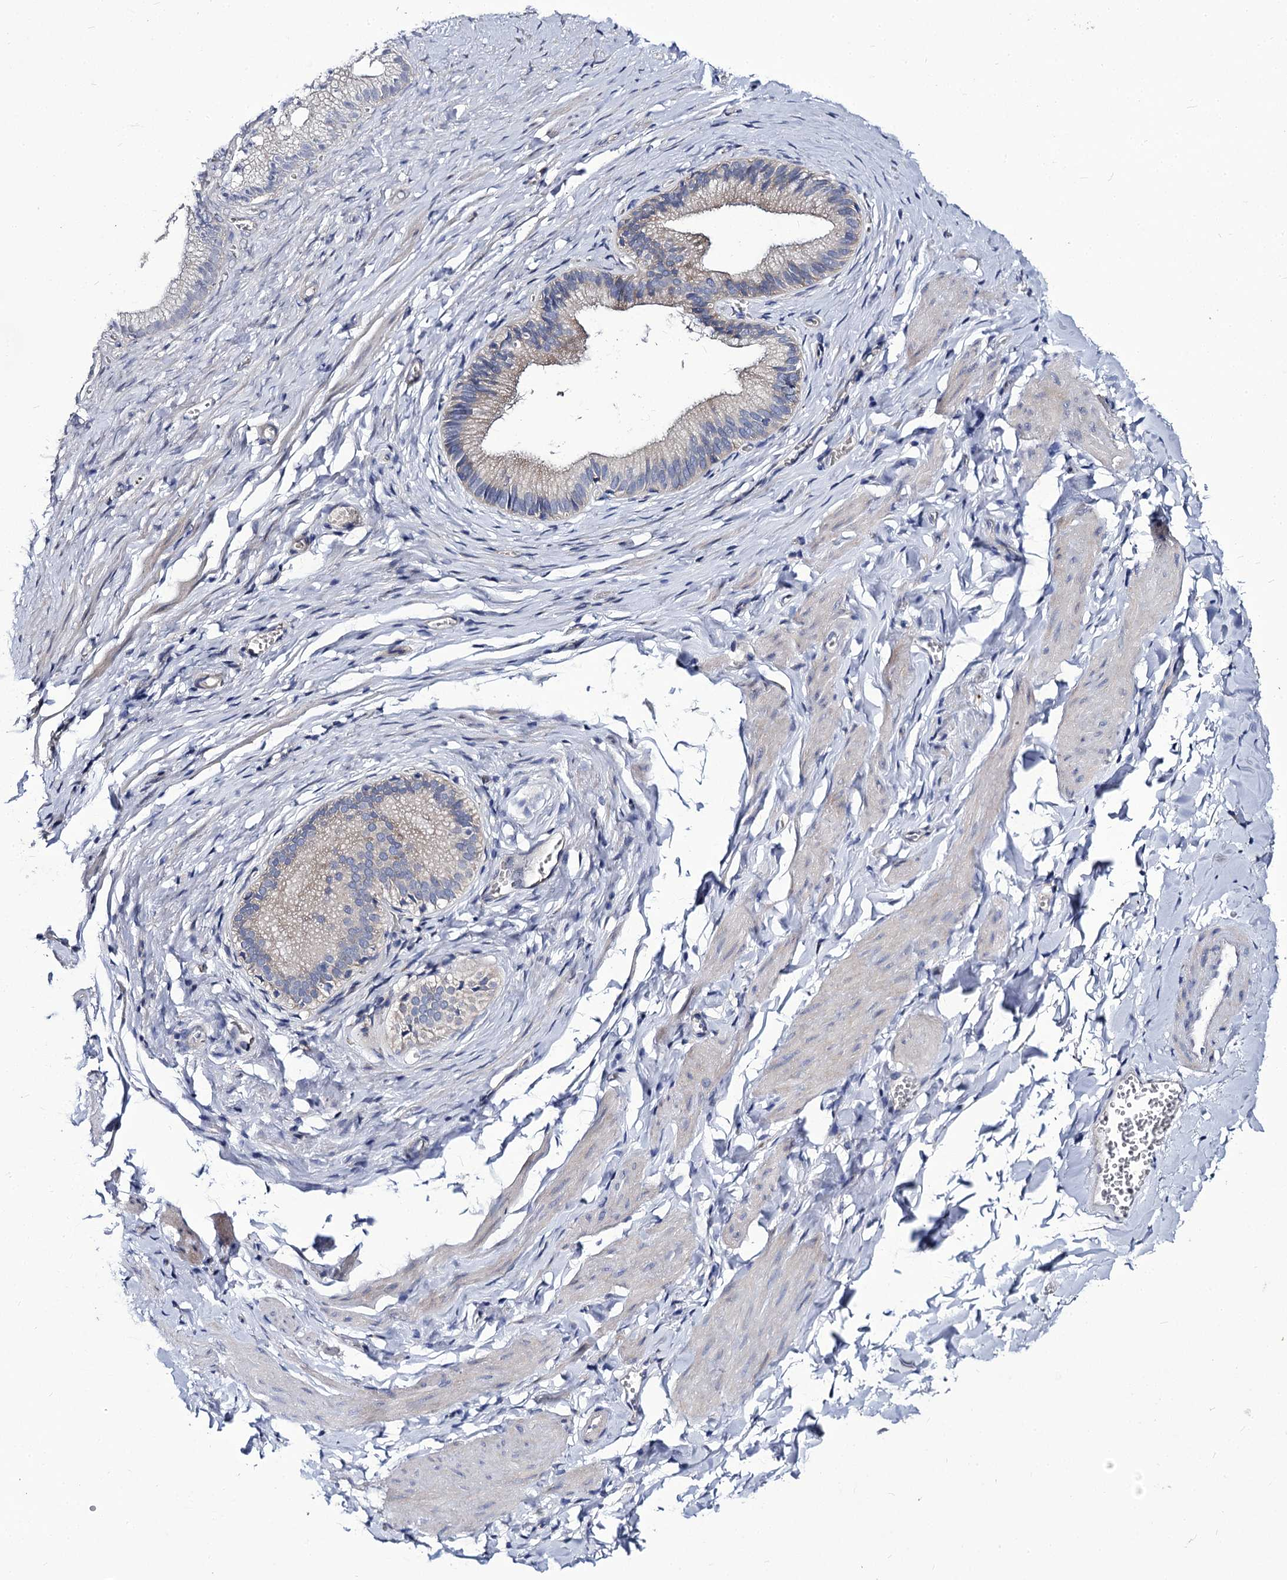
{"staining": {"intensity": "negative", "quantity": "none", "location": "none"}, "tissue": "adipose tissue", "cell_type": "Adipocytes", "image_type": "normal", "snomed": [{"axis": "morphology", "description": "Normal tissue, NOS"}, {"axis": "topography", "description": "Gallbladder"}, {"axis": "topography", "description": "Peripheral nerve tissue"}], "caption": "Adipocytes are negative for brown protein staining in normal adipose tissue. (DAB immunohistochemistry with hematoxylin counter stain).", "gene": "PANX2", "patient": {"sex": "male", "age": 38}}